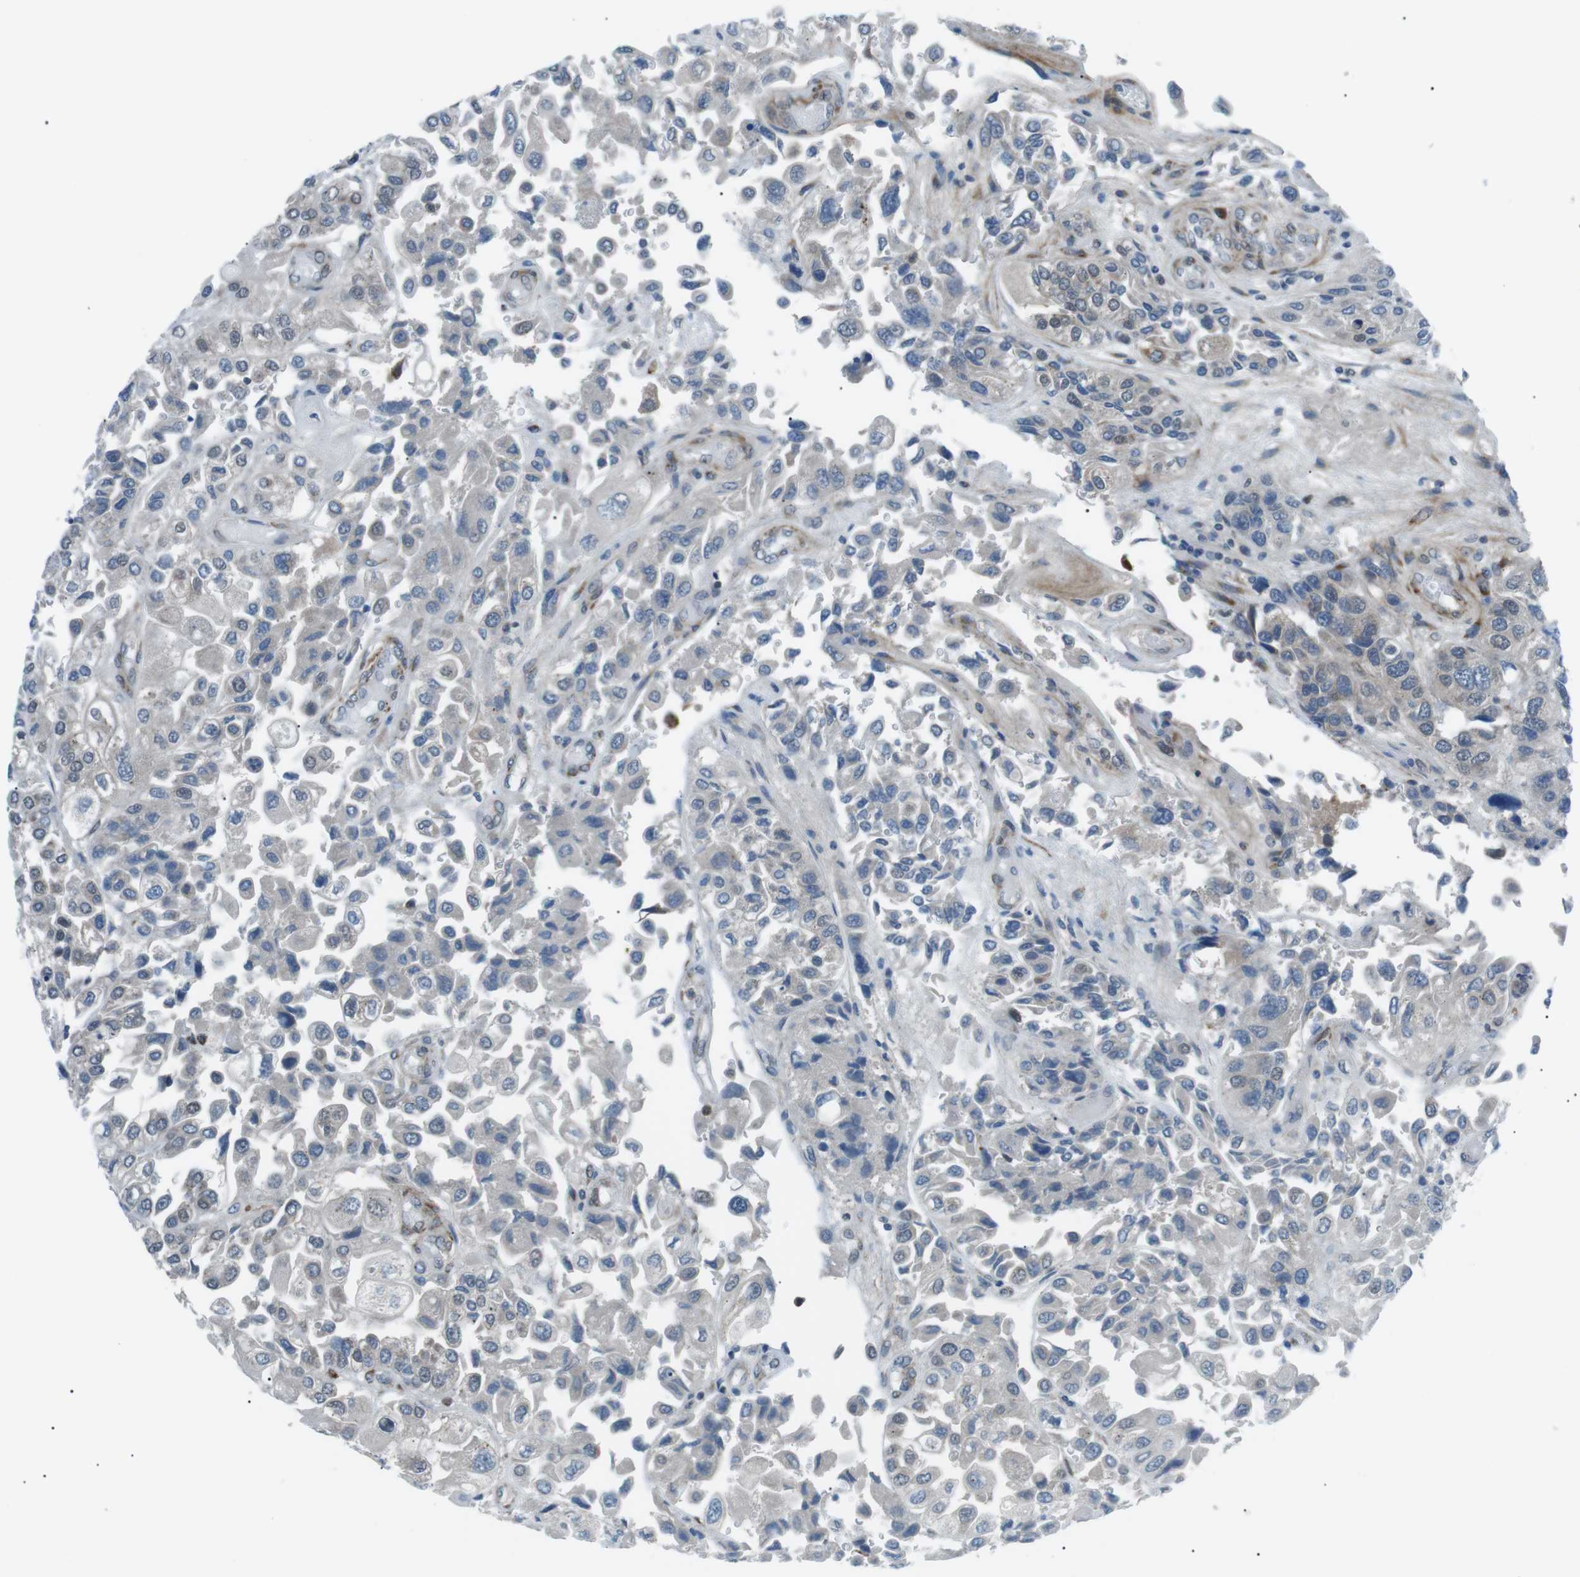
{"staining": {"intensity": "negative", "quantity": "none", "location": "none"}, "tissue": "urothelial cancer", "cell_type": "Tumor cells", "image_type": "cancer", "snomed": [{"axis": "morphology", "description": "Urothelial carcinoma, High grade"}, {"axis": "topography", "description": "Urinary bladder"}], "caption": "Immunohistochemistry (IHC) photomicrograph of neoplastic tissue: human urothelial carcinoma (high-grade) stained with DAB reveals no significant protein staining in tumor cells. (DAB (3,3'-diaminobenzidine) IHC with hematoxylin counter stain).", "gene": "ARID5B", "patient": {"sex": "female", "age": 64}}